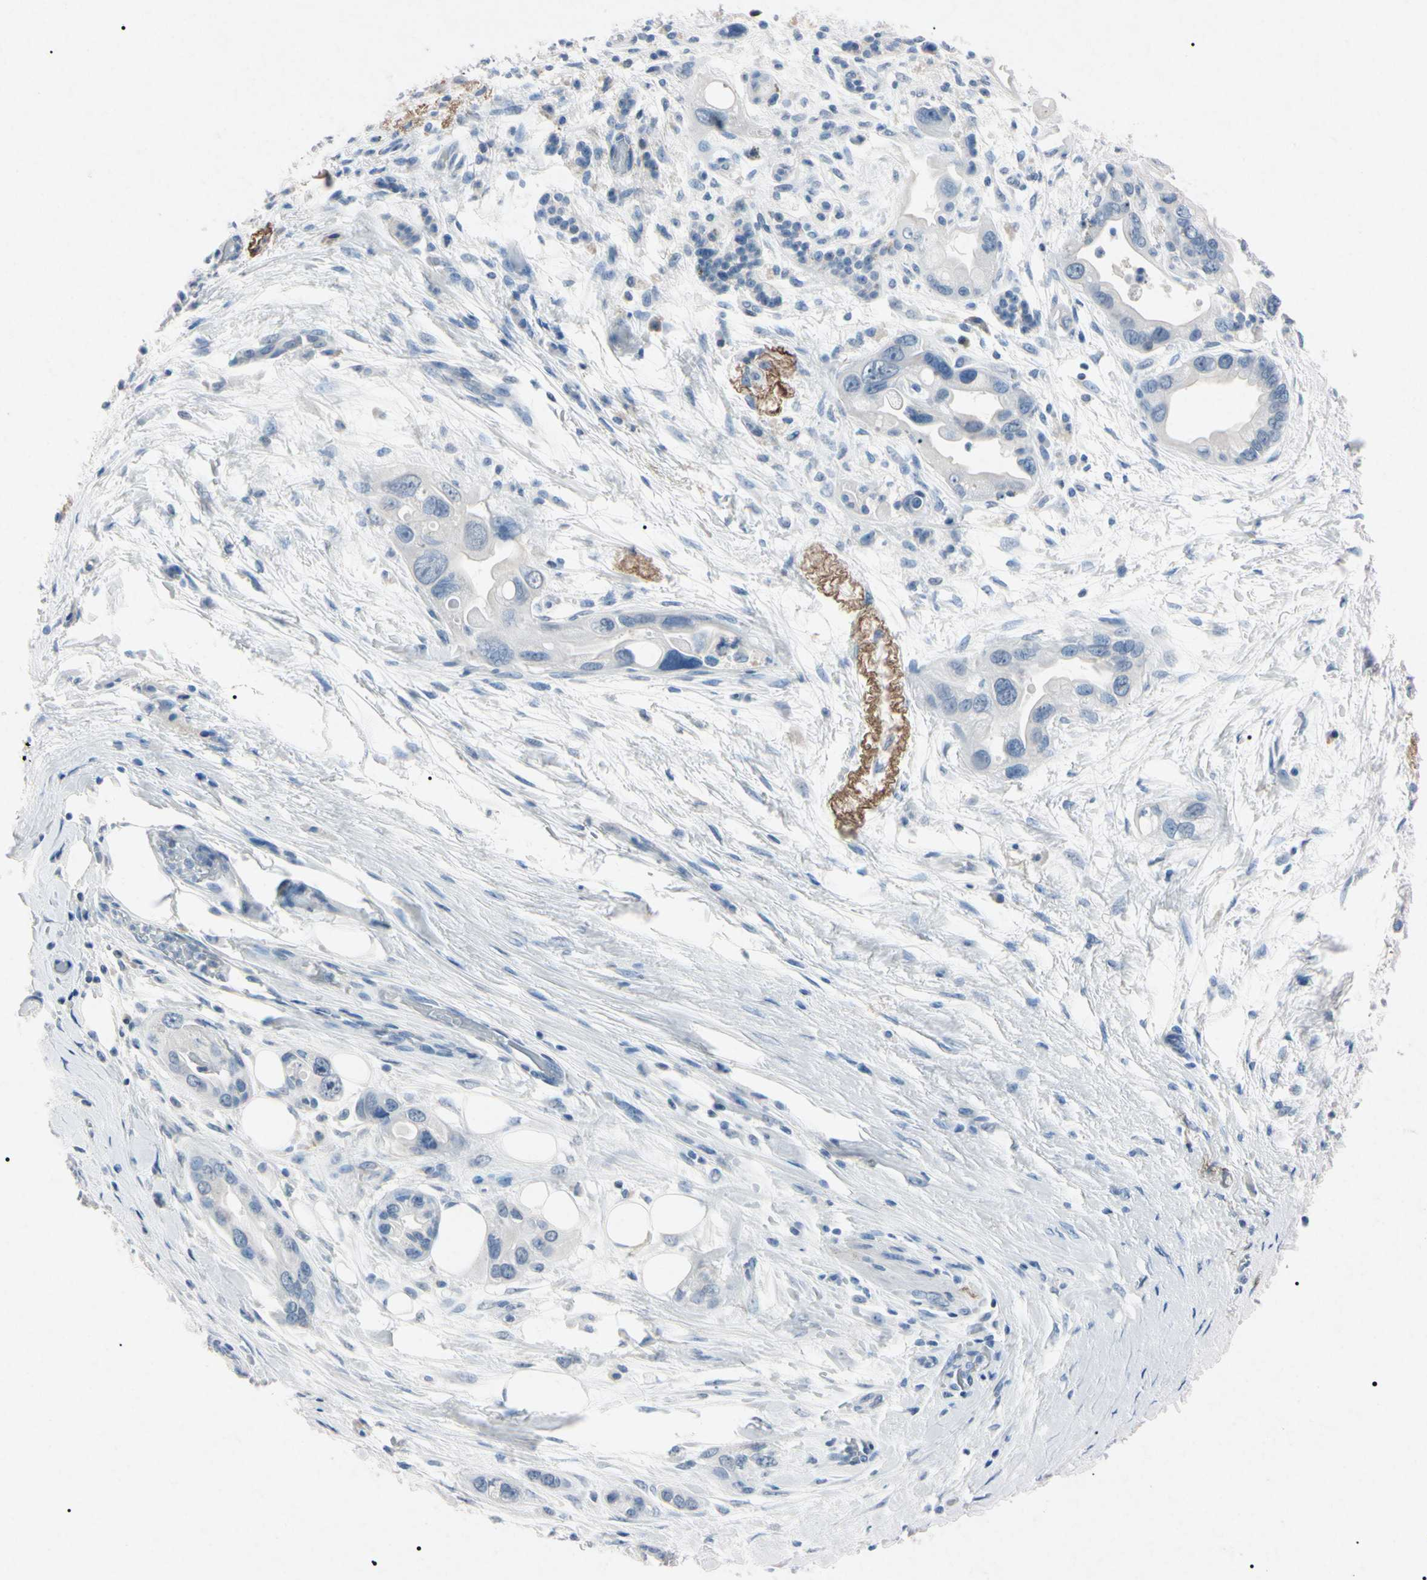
{"staining": {"intensity": "negative", "quantity": "none", "location": "none"}, "tissue": "pancreatic cancer", "cell_type": "Tumor cells", "image_type": "cancer", "snomed": [{"axis": "morphology", "description": "Adenocarcinoma, NOS"}, {"axis": "topography", "description": "Pancreas"}], "caption": "Human pancreatic cancer stained for a protein using IHC shows no staining in tumor cells.", "gene": "ELN", "patient": {"sex": "female", "age": 77}}